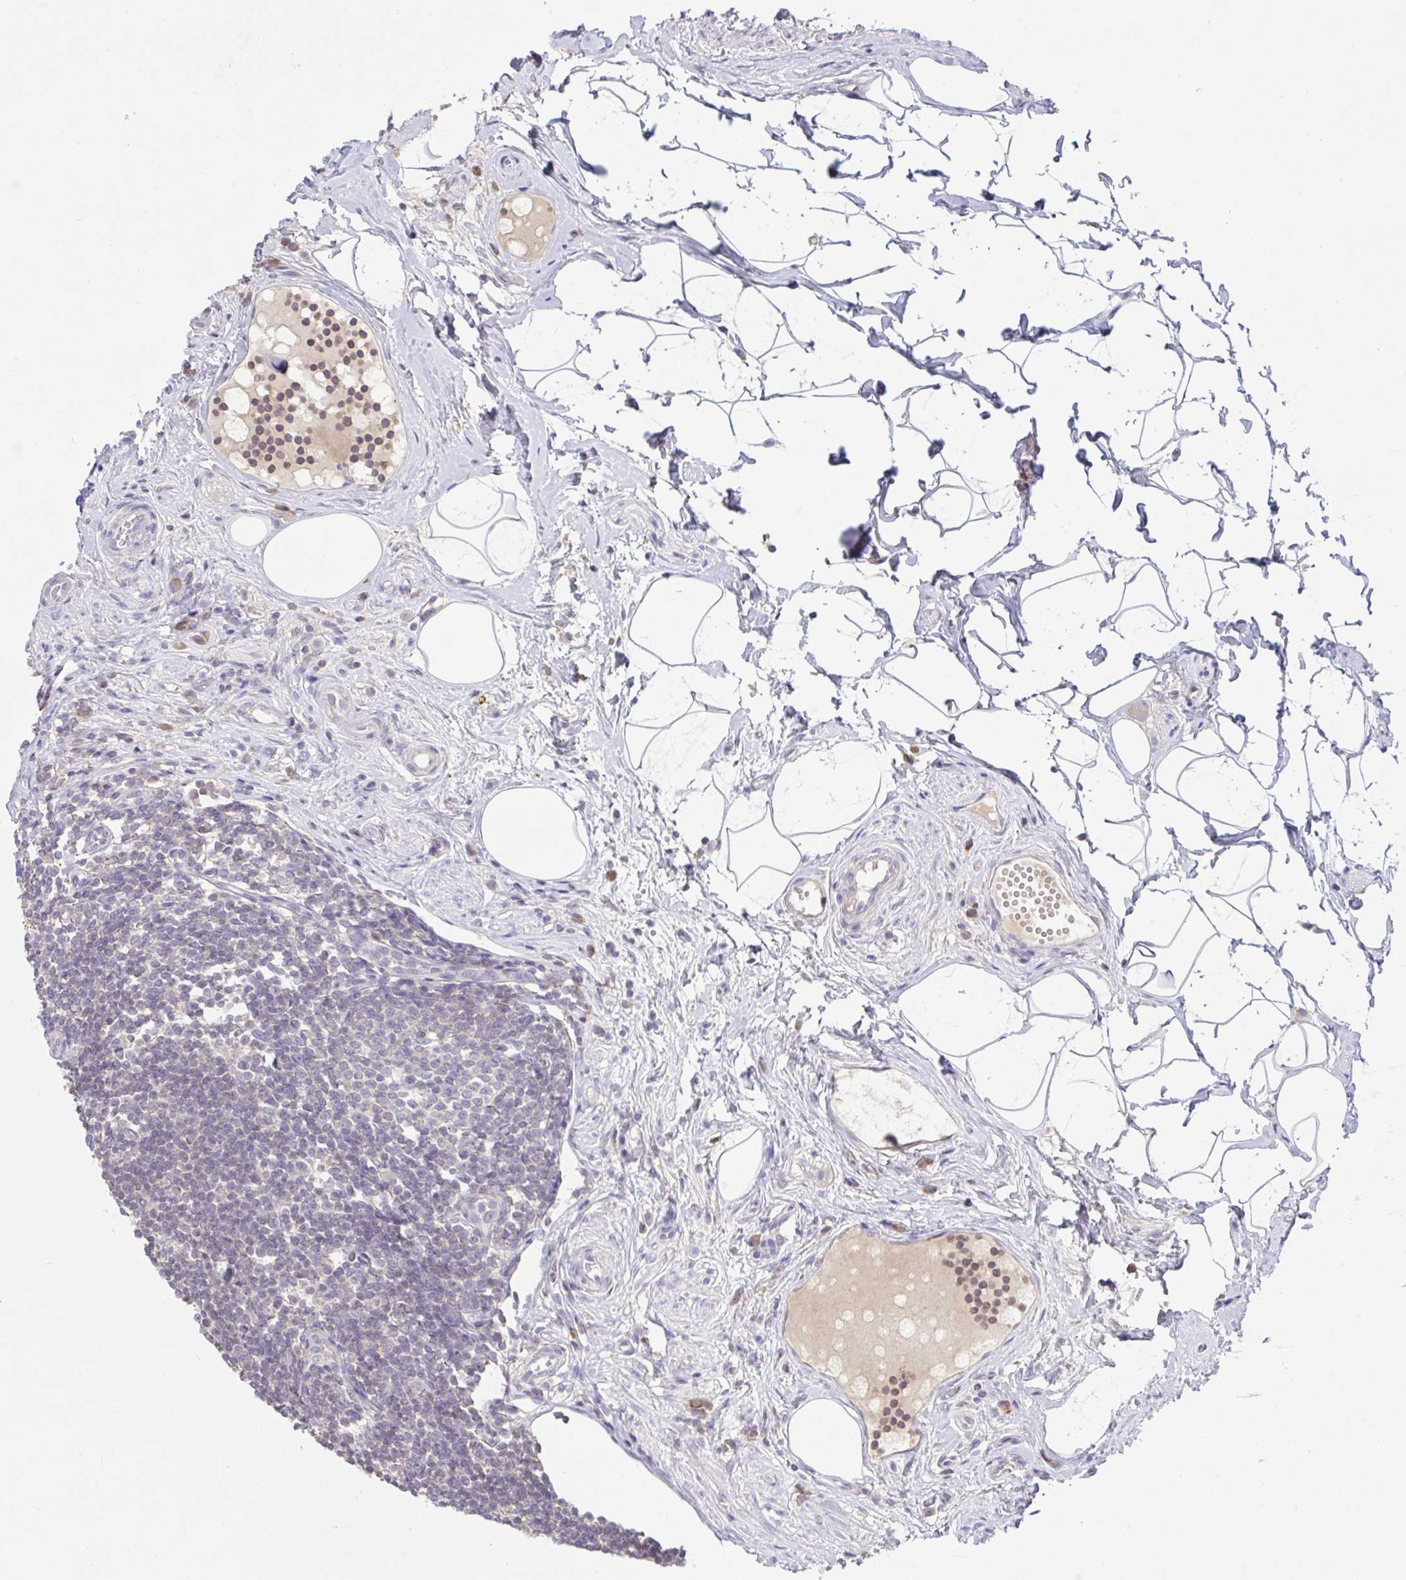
{"staining": {"intensity": "negative", "quantity": "none", "location": "none"}, "tissue": "appendix", "cell_type": "Glandular cells", "image_type": "normal", "snomed": [{"axis": "morphology", "description": "Normal tissue, NOS"}, {"axis": "topography", "description": "Appendix"}], "caption": "Immunohistochemical staining of normal human appendix shows no significant expression in glandular cells. Brightfield microscopy of immunohistochemistry stained with DAB (3,3'-diaminobenzidine) (brown) and hematoxylin (blue), captured at high magnification.", "gene": "TMEM41A", "patient": {"sex": "female", "age": 56}}